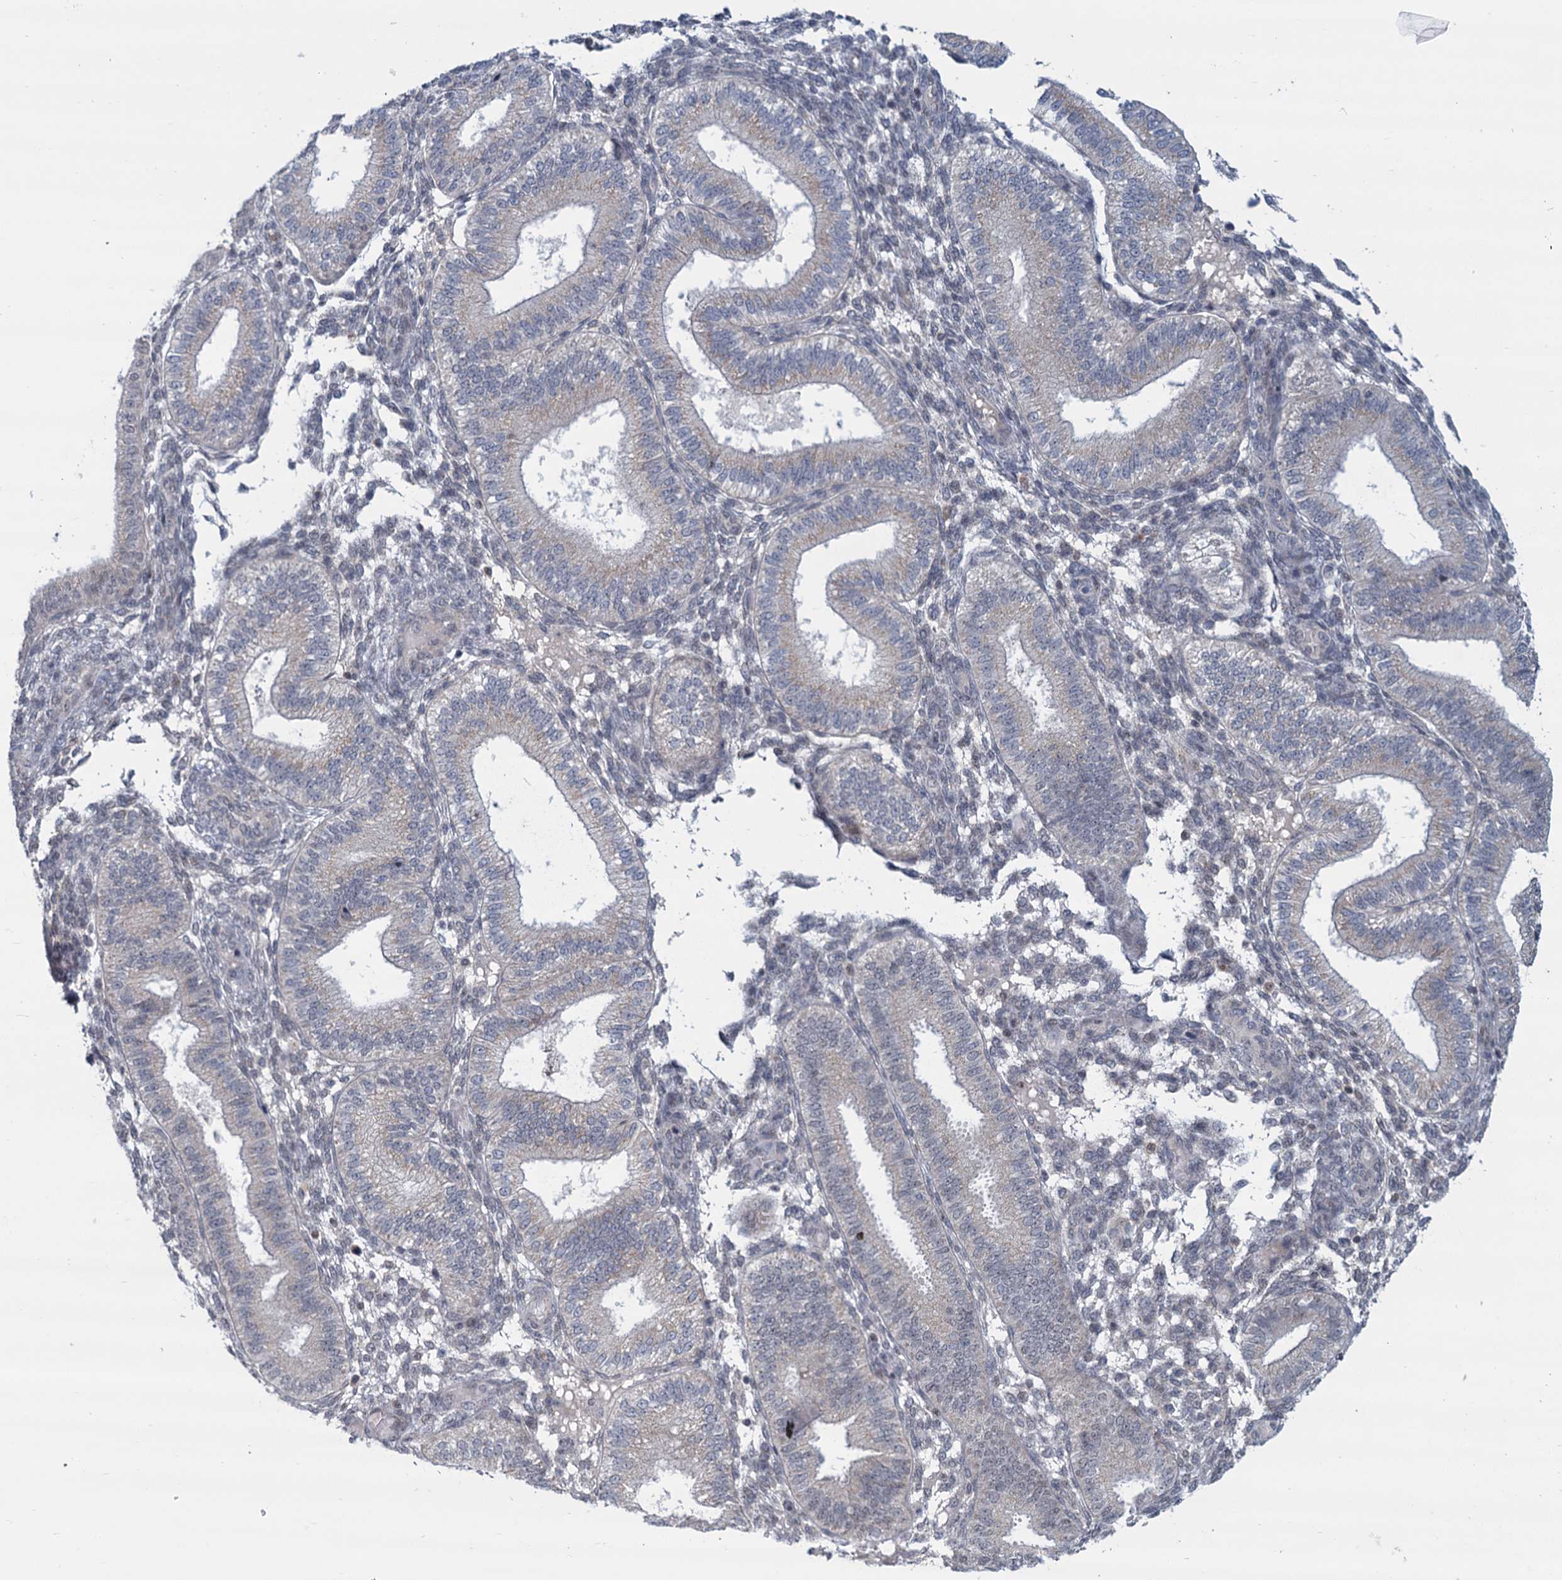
{"staining": {"intensity": "negative", "quantity": "none", "location": "none"}, "tissue": "endometrium", "cell_type": "Cells in endometrial stroma", "image_type": "normal", "snomed": [{"axis": "morphology", "description": "Normal tissue, NOS"}, {"axis": "topography", "description": "Endometrium"}], "caption": "Immunohistochemistry of normal endometrium shows no staining in cells in endometrial stroma. The staining is performed using DAB brown chromogen with nuclei counter-stained in using hematoxylin.", "gene": "STAP1", "patient": {"sex": "female", "age": 39}}